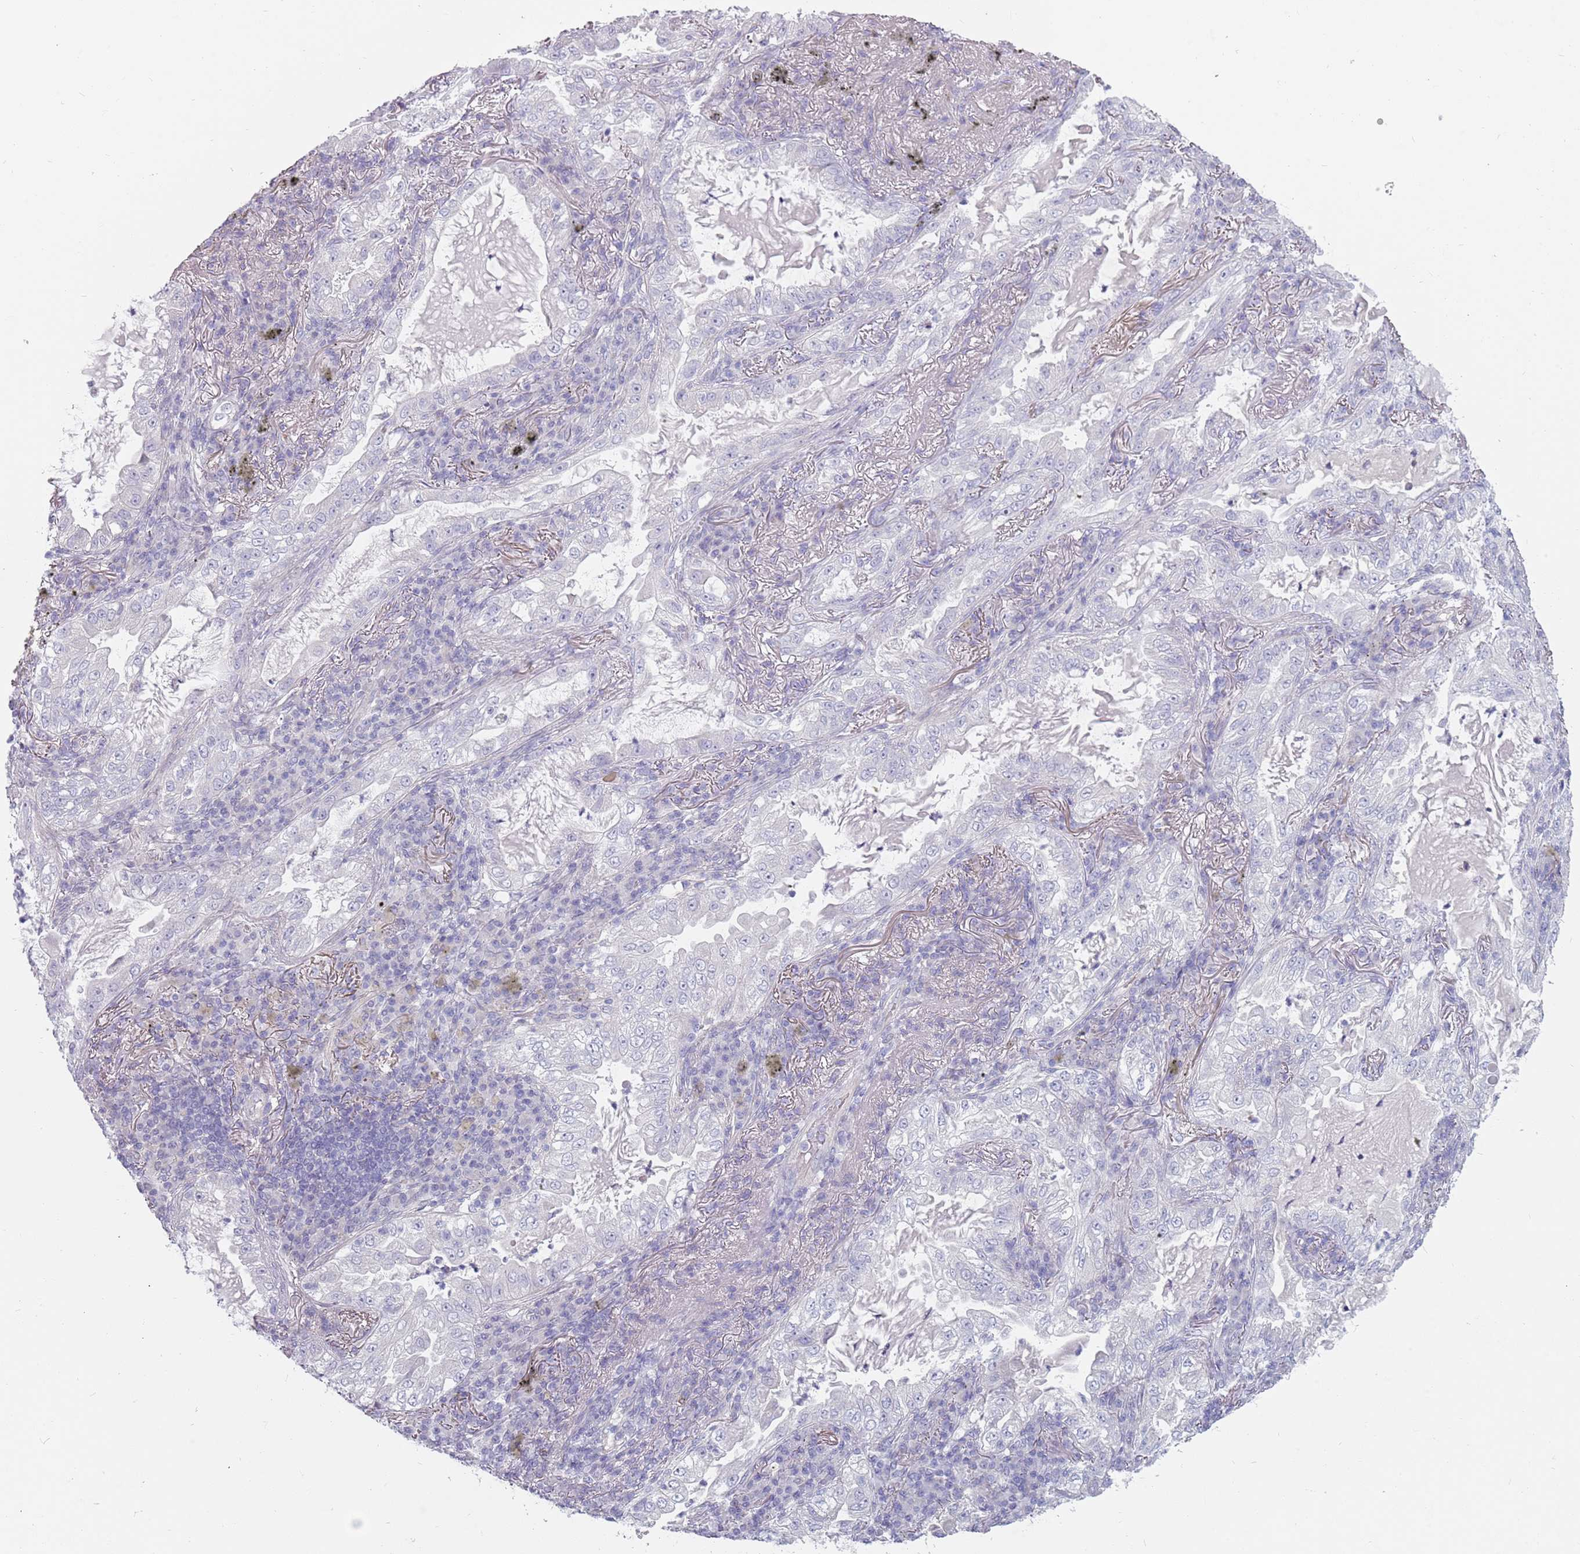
{"staining": {"intensity": "negative", "quantity": "none", "location": "none"}, "tissue": "lung cancer", "cell_type": "Tumor cells", "image_type": "cancer", "snomed": [{"axis": "morphology", "description": "Adenocarcinoma, NOS"}, {"axis": "topography", "description": "Lung"}], "caption": "A photomicrograph of lung cancer (adenocarcinoma) stained for a protein reveals no brown staining in tumor cells.", "gene": "DDX4", "patient": {"sex": "female", "age": 73}}